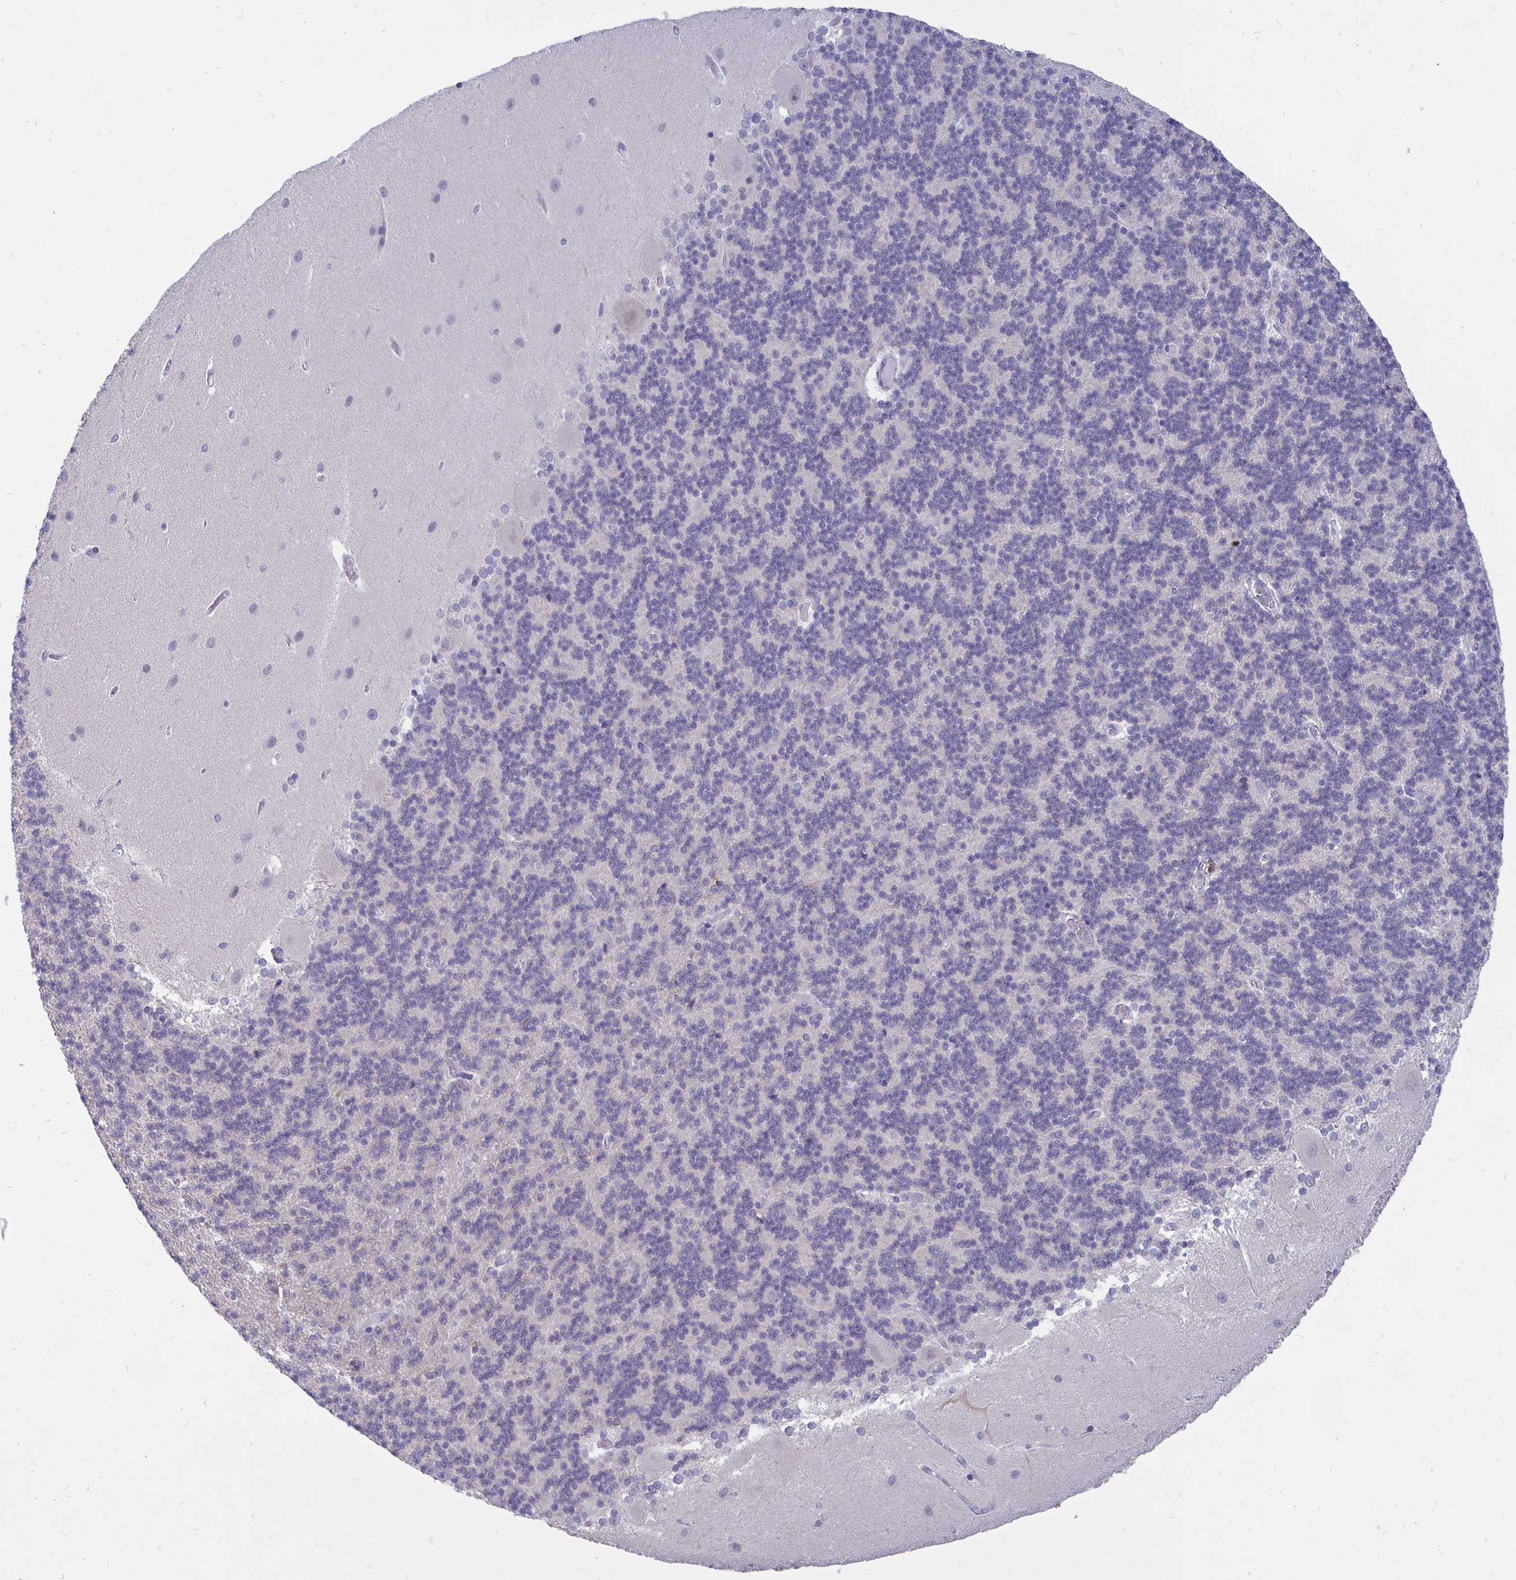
{"staining": {"intensity": "negative", "quantity": "none", "location": "none"}, "tissue": "cerebellum", "cell_type": "Cells in granular layer", "image_type": "normal", "snomed": [{"axis": "morphology", "description": "Normal tissue, NOS"}, {"axis": "topography", "description": "Cerebellum"}], "caption": "Protein analysis of normal cerebellum exhibits no significant staining in cells in granular layer. (Immunohistochemistry (ihc), brightfield microscopy, high magnification).", "gene": "CSE1L", "patient": {"sex": "female", "age": 54}}